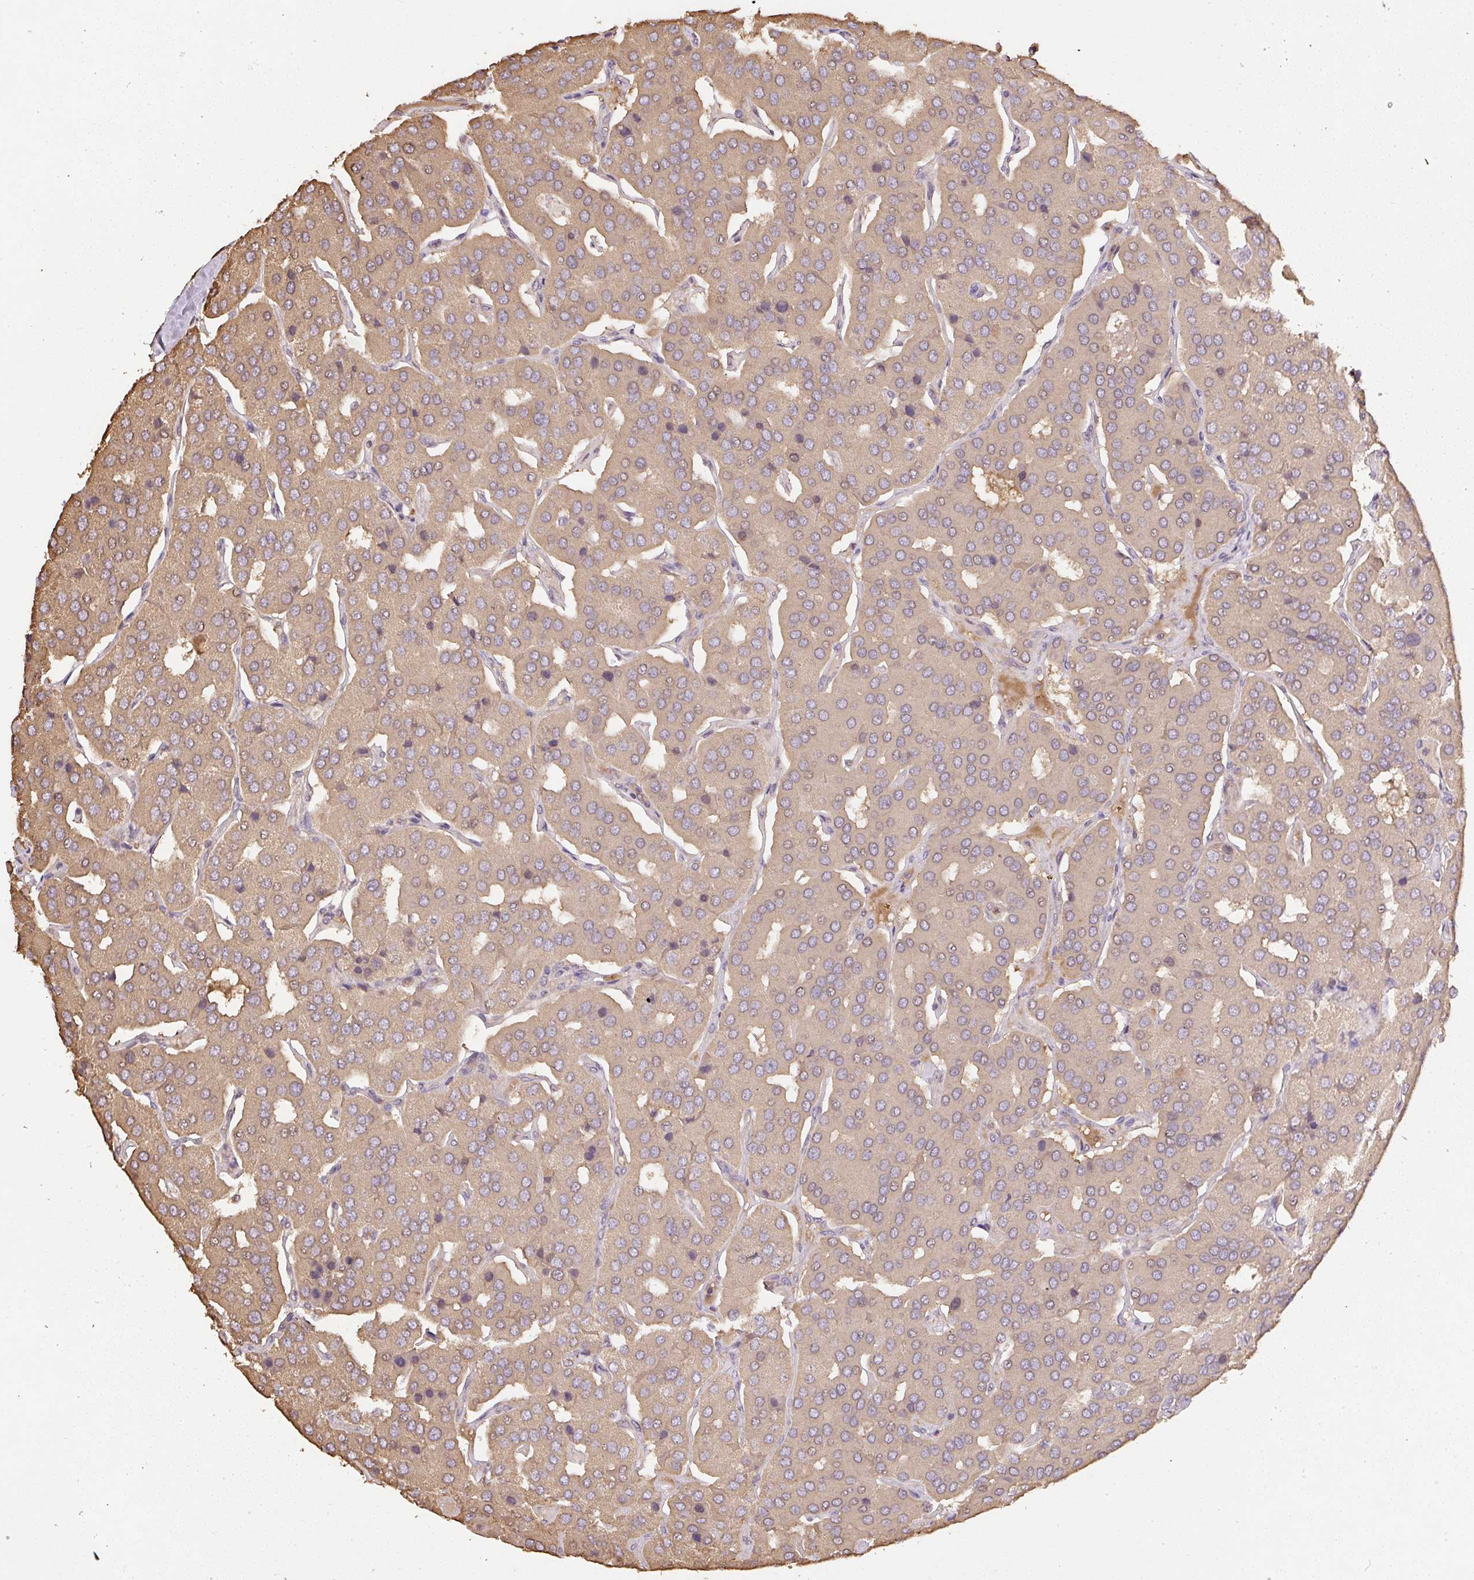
{"staining": {"intensity": "weak", "quantity": ">75%", "location": "cytoplasmic/membranous"}, "tissue": "parathyroid gland", "cell_type": "Glandular cells", "image_type": "normal", "snomed": [{"axis": "morphology", "description": "Normal tissue, NOS"}, {"axis": "morphology", "description": "Adenoma, NOS"}, {"axis": "topography", "description": "Parathyroid gland"}], "caption": "This histopathology image reveals unremarkable parathyroid gland stained with immunohistochemistry (IHC) to label a protein in brown. The cytoplasmic/membranous of glandular cells show weak positivity for the protein. Nuclei are counter-stained blue.", "gene": "TMEM170B", "patient": {"sex": "female", "age": 86}}